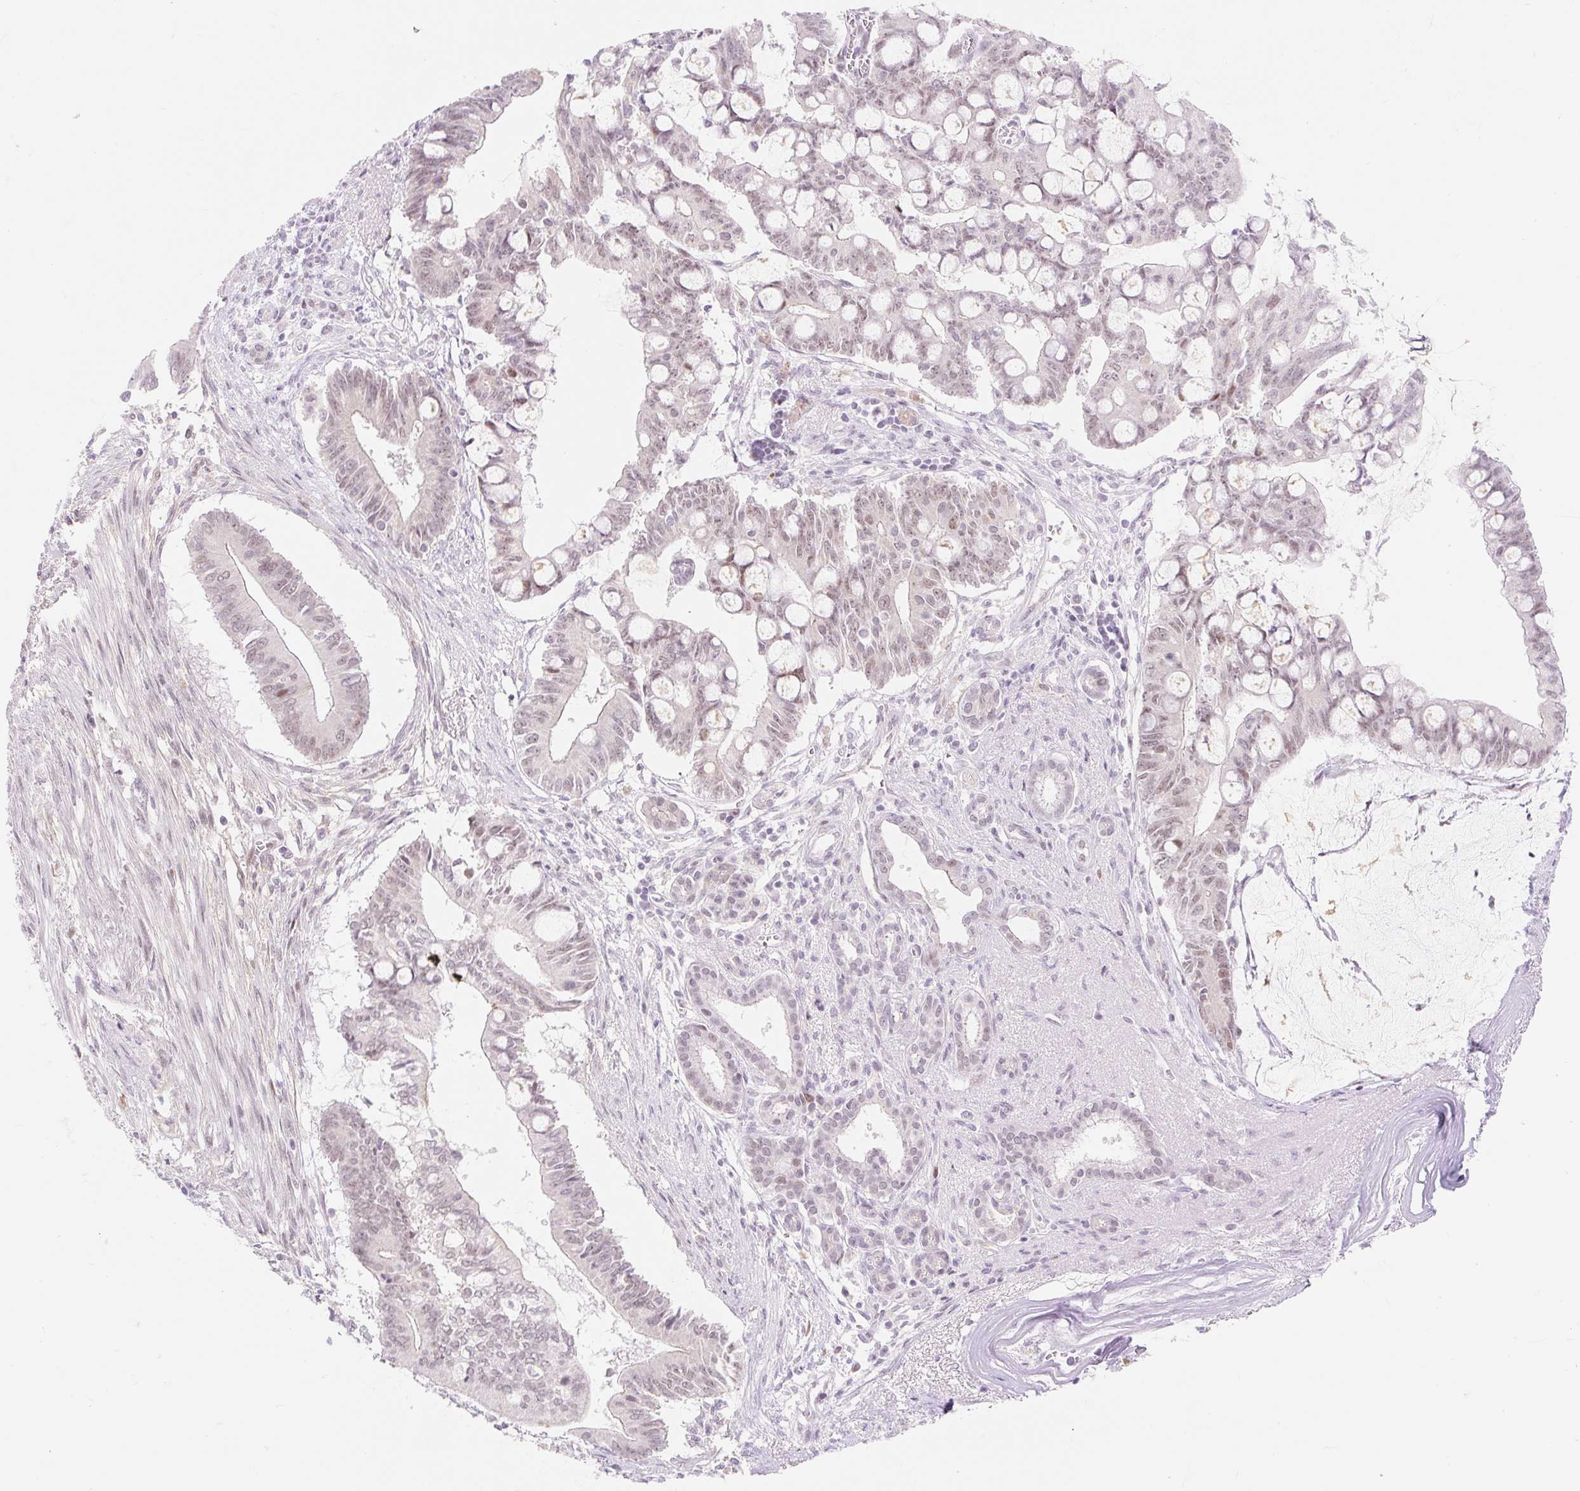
{"staining": {"intensity": "weak", "quantity": "<25%", "location": "nuclear"}, "tissue": "pancreatic cancer", "cell_type": "Tumor cells", "image_type": "cancer", "snomed": [{"axis": "morphology", "description": "Adenocarcinoma, NOS"}, {"axis": "topography", "description": "Pancreas"}], "caption": "Adenocarcinoma (pancreatic) was stained to show a protein in brown. There is no significant positivity in tumor cells. Brightfield microscopy of immunohistochemistry stained with DAB (brown) and hematoxylin (blue), captured at high magnification.", "gene": "H2BW1", "patient": {"sex": "male", "age": 68}}